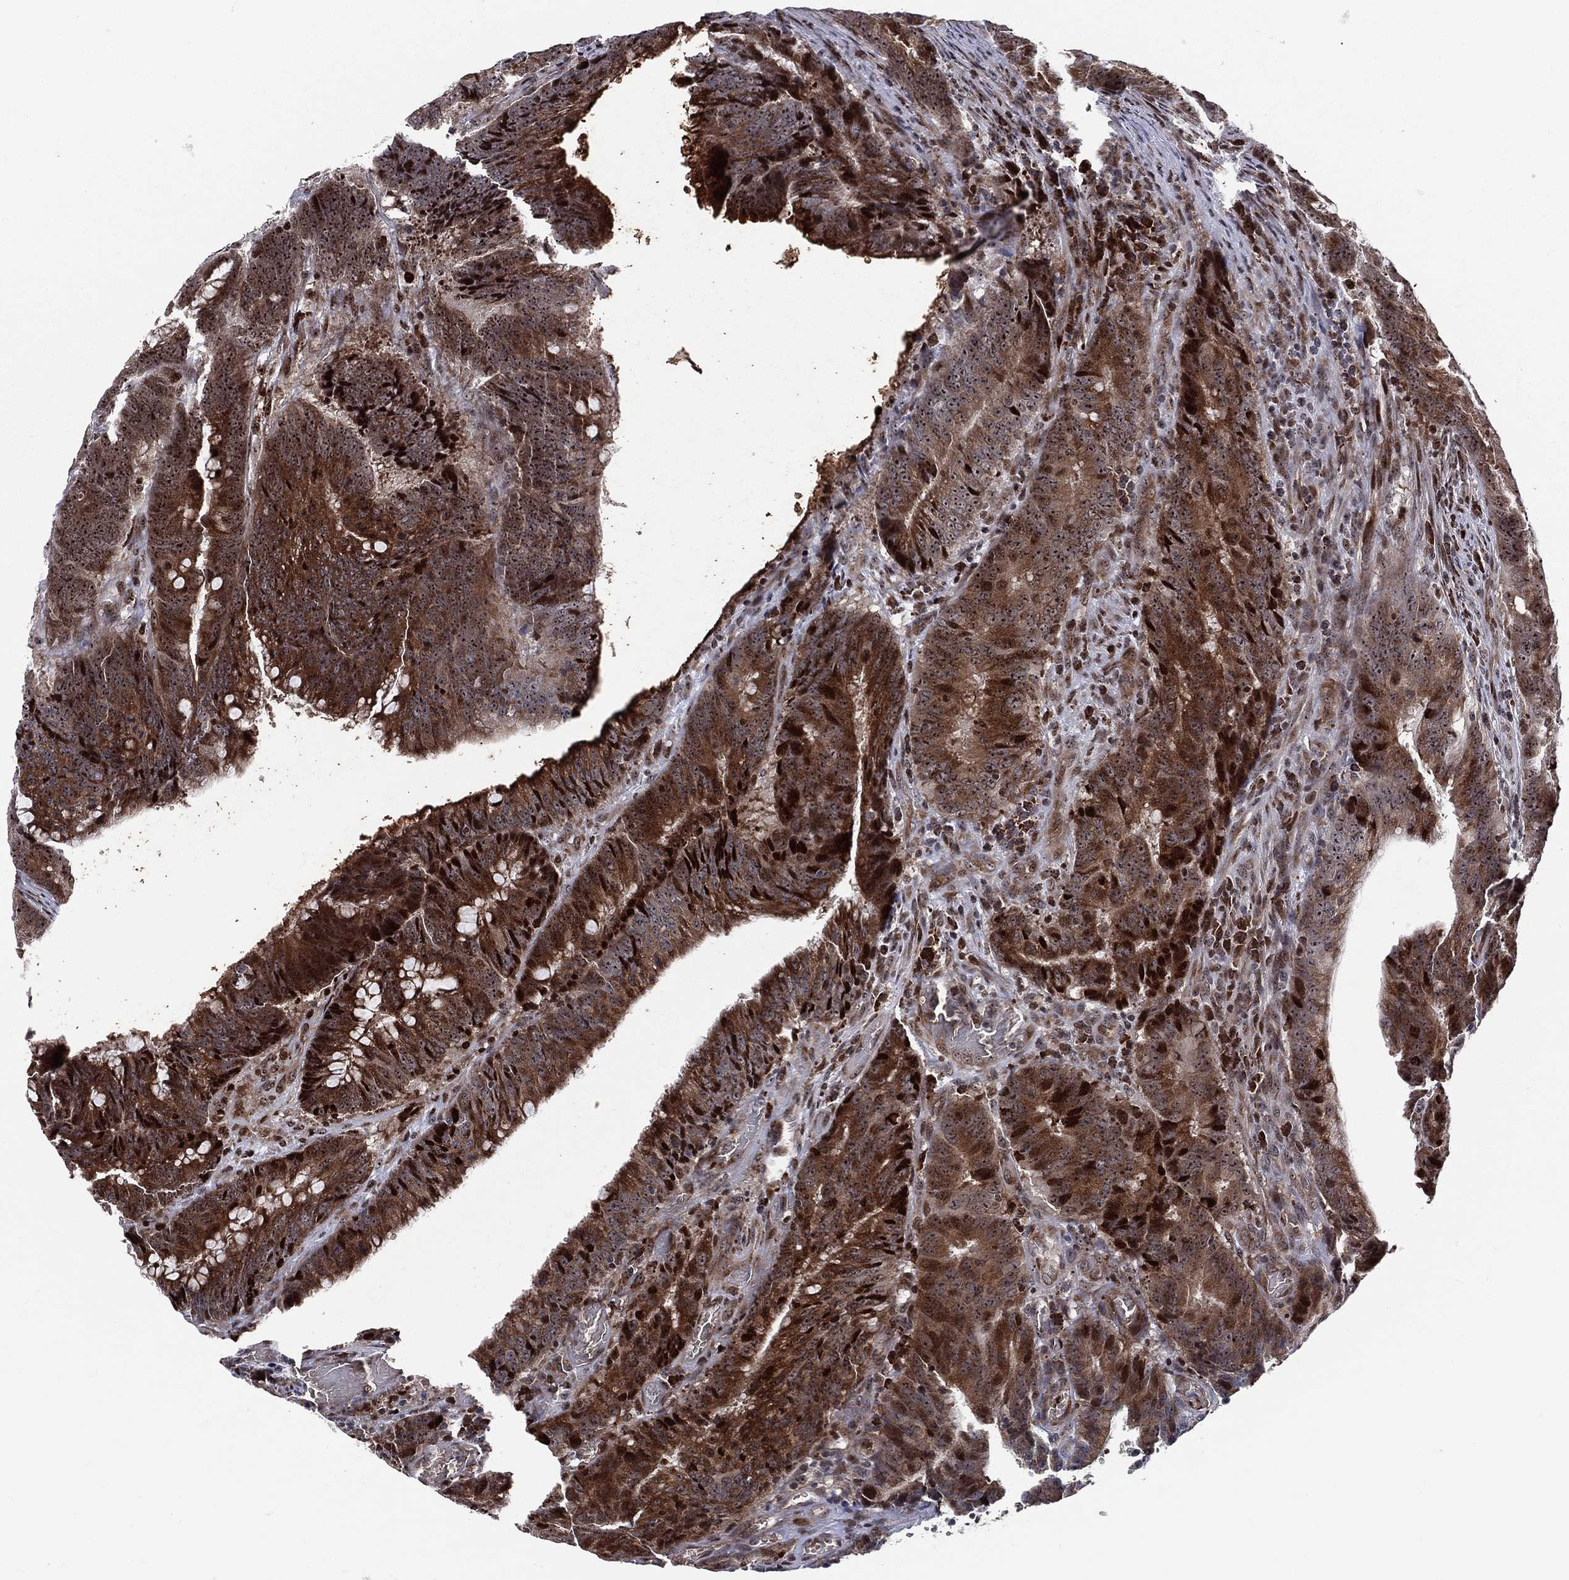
{"staining": {"intensity": "strong", "quantity": "25%-75%", "location": "cytoplasmic/membranous,nuclear"}, "tissue": "colorectal cancer", "cell_type": "Tumor cells", "image_type": "cancer", "snomed": [{"axis": "morphology", "description": "Adenocarcinoma, NOS"}, {"axis": "topography", "description": "Colon"}], "caption": "A photomicrograph of human colorectal cancer stained for a protein reveals strong cytoplasmic/membranous and nuclear brown staining in tumor cells. (Stains: DAB in brown, nuclei in blue, Microscopy: brightfield microscopy at high magnification).", "gene": "VHL", "patient": {"sex": "female", "age": 87}}